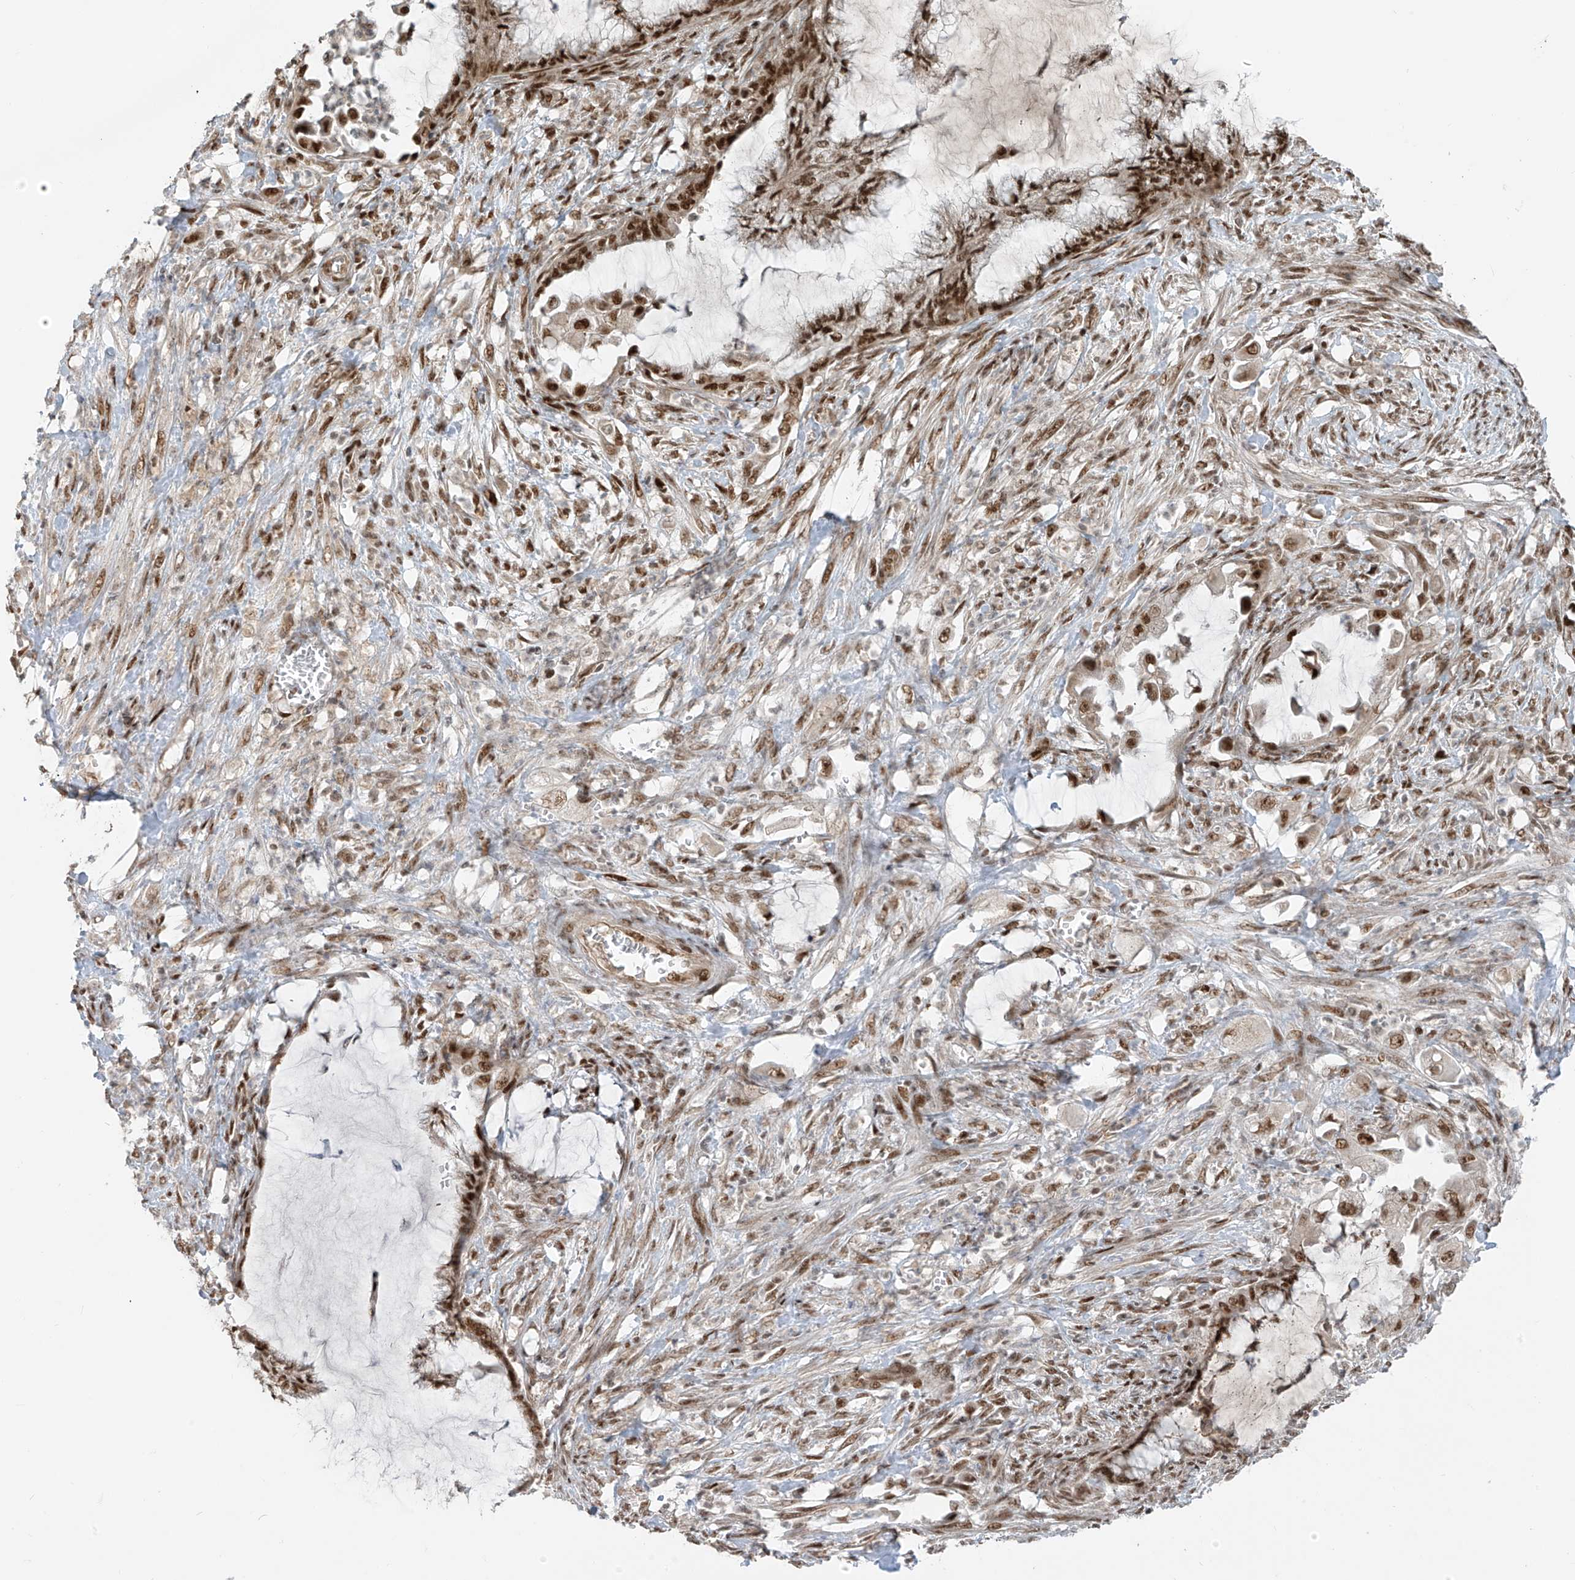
{"staining": {"intensity": "moderate", "quantity": ">75%", "location": "nuclear"}, "tissue": "endometrial cancer", "cell_type": "Tumor cells", "image_type": "cancer", "snomed": [{"axis": "morphology", "description": "Adenocarcinoma, NOS"}, {"axis": "topography", "description": "Endometrium"}], "caption": "High-power microscopy captured an immunohistochemistry (IHC) micrograph of endometrial adenocarcinoma, revealing moderate nuclear staining in approximately >75% of tumor cells.", "gene": "ARHGEF3", "patient": {"sex": "female", "age": 86}}